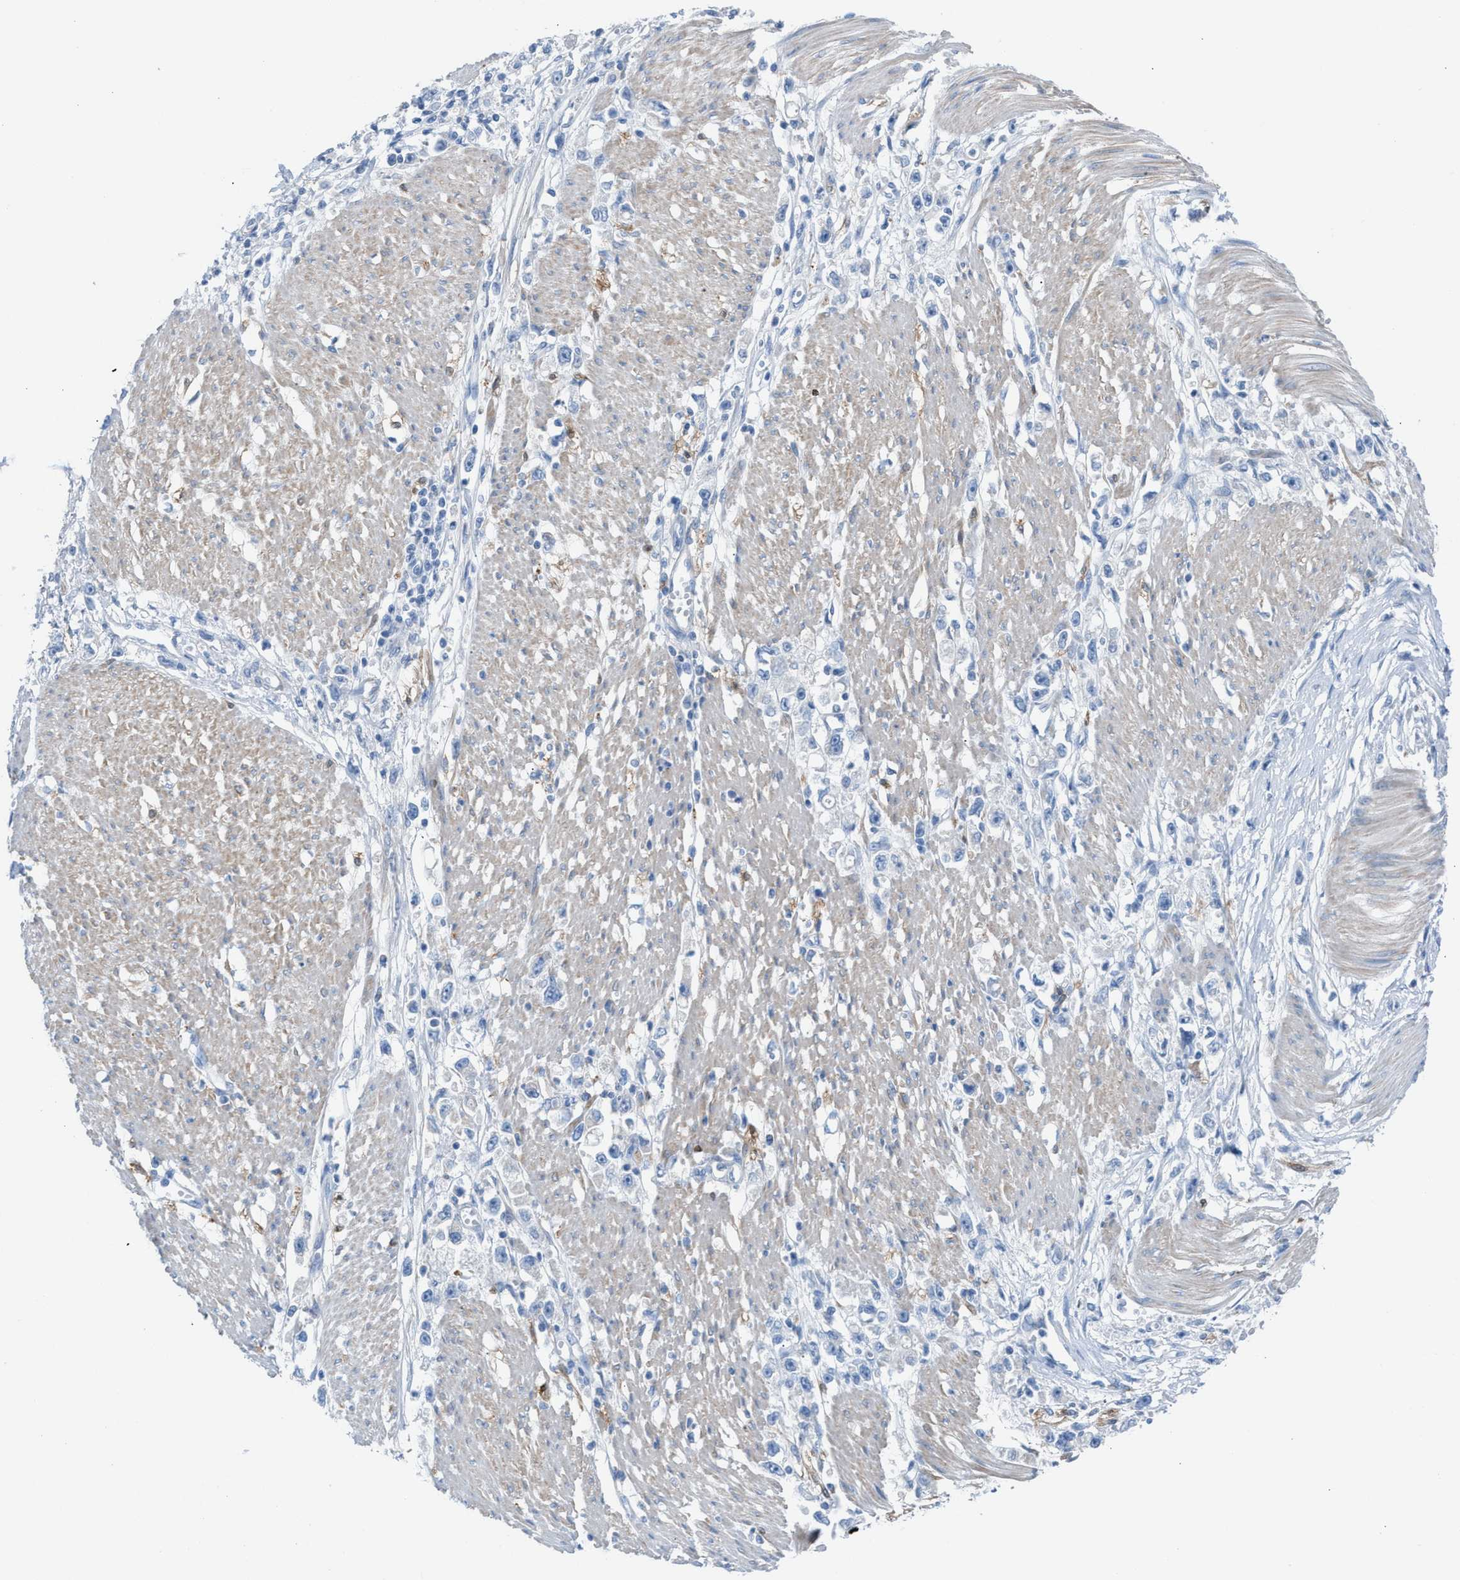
{"staining": {"intensity": "negative", "quantity": "none", "location": "none"}, "tissue": "stomach cancer", "cell_type": "Tumor cells", "image_type": "cancer", "snomed": [{"axis": "morphology", "description": "Adenocarcinoma, NOS"}, {"axis": "topography", "description": "Stomach"}], "caption": "This image is of adenocarcinoma (stomach) stained with IHC to label a protein in brown with the nuclei are counter-stained blue. There is no positivity in tumor cells. (DAB immunohistochemistry visualized using brightfield microscopy, high magnification).", "gene": "ASPA", "patient": {"sex": "female", "age": 59}}